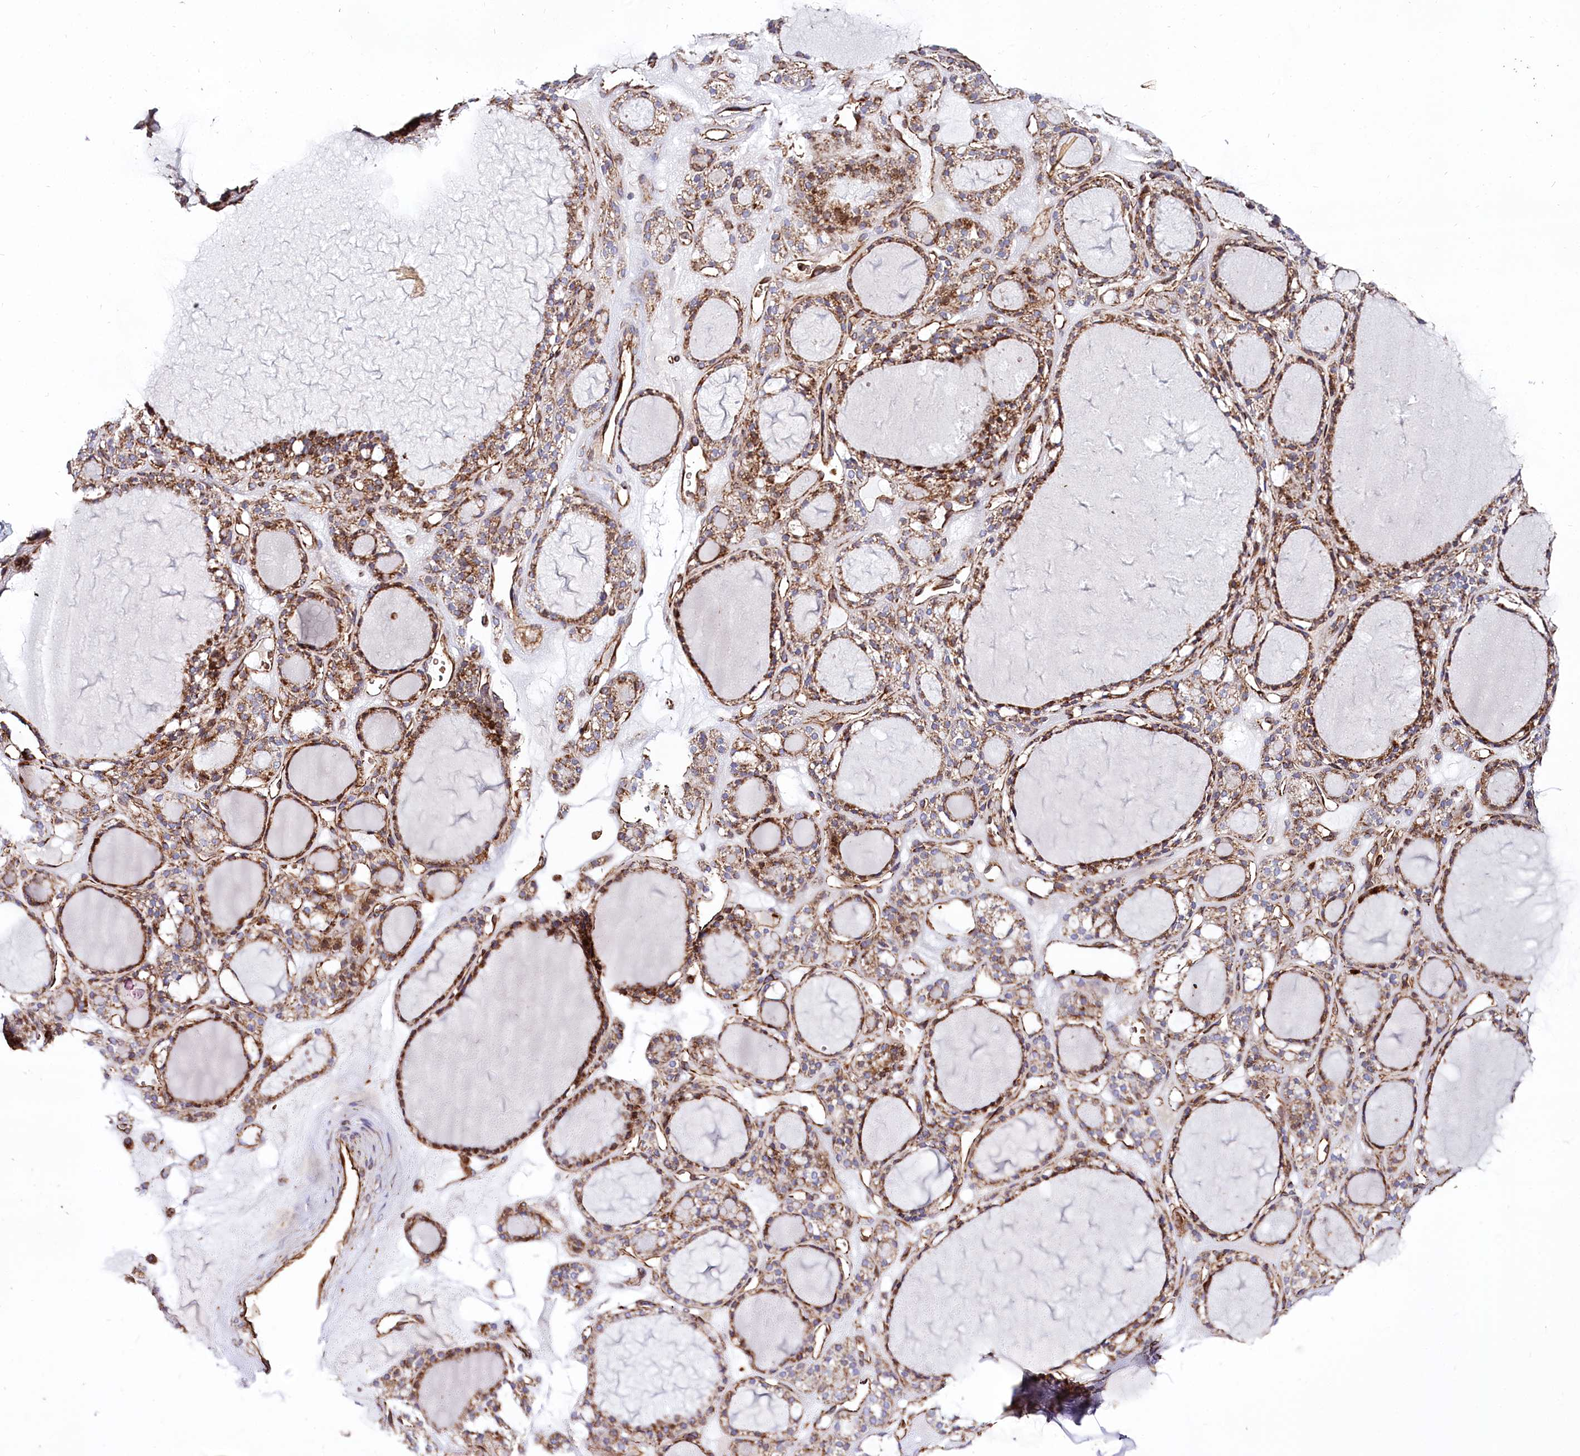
{"staining": {"intensity": "moderate", "quantity": ">75%", "location": "cytoplasmic/membranous"}, "tissue": "thyroid gland", "cell_type": "Glandular cells", "image_type": "normal", "snomed": [{"axis": "morphology", "description": "Normal tissue, NOS"}, {"axis": "topography", "description": "Thyroid gland"}], "caption": "Thyroid gland stained with DAB IHC displays medium levels of moderate cytoplasmic/membranous staining in about >75% of glandular cells.", "gene": "THUMPD3", "patient": {"sex": "female", "age": 28}}